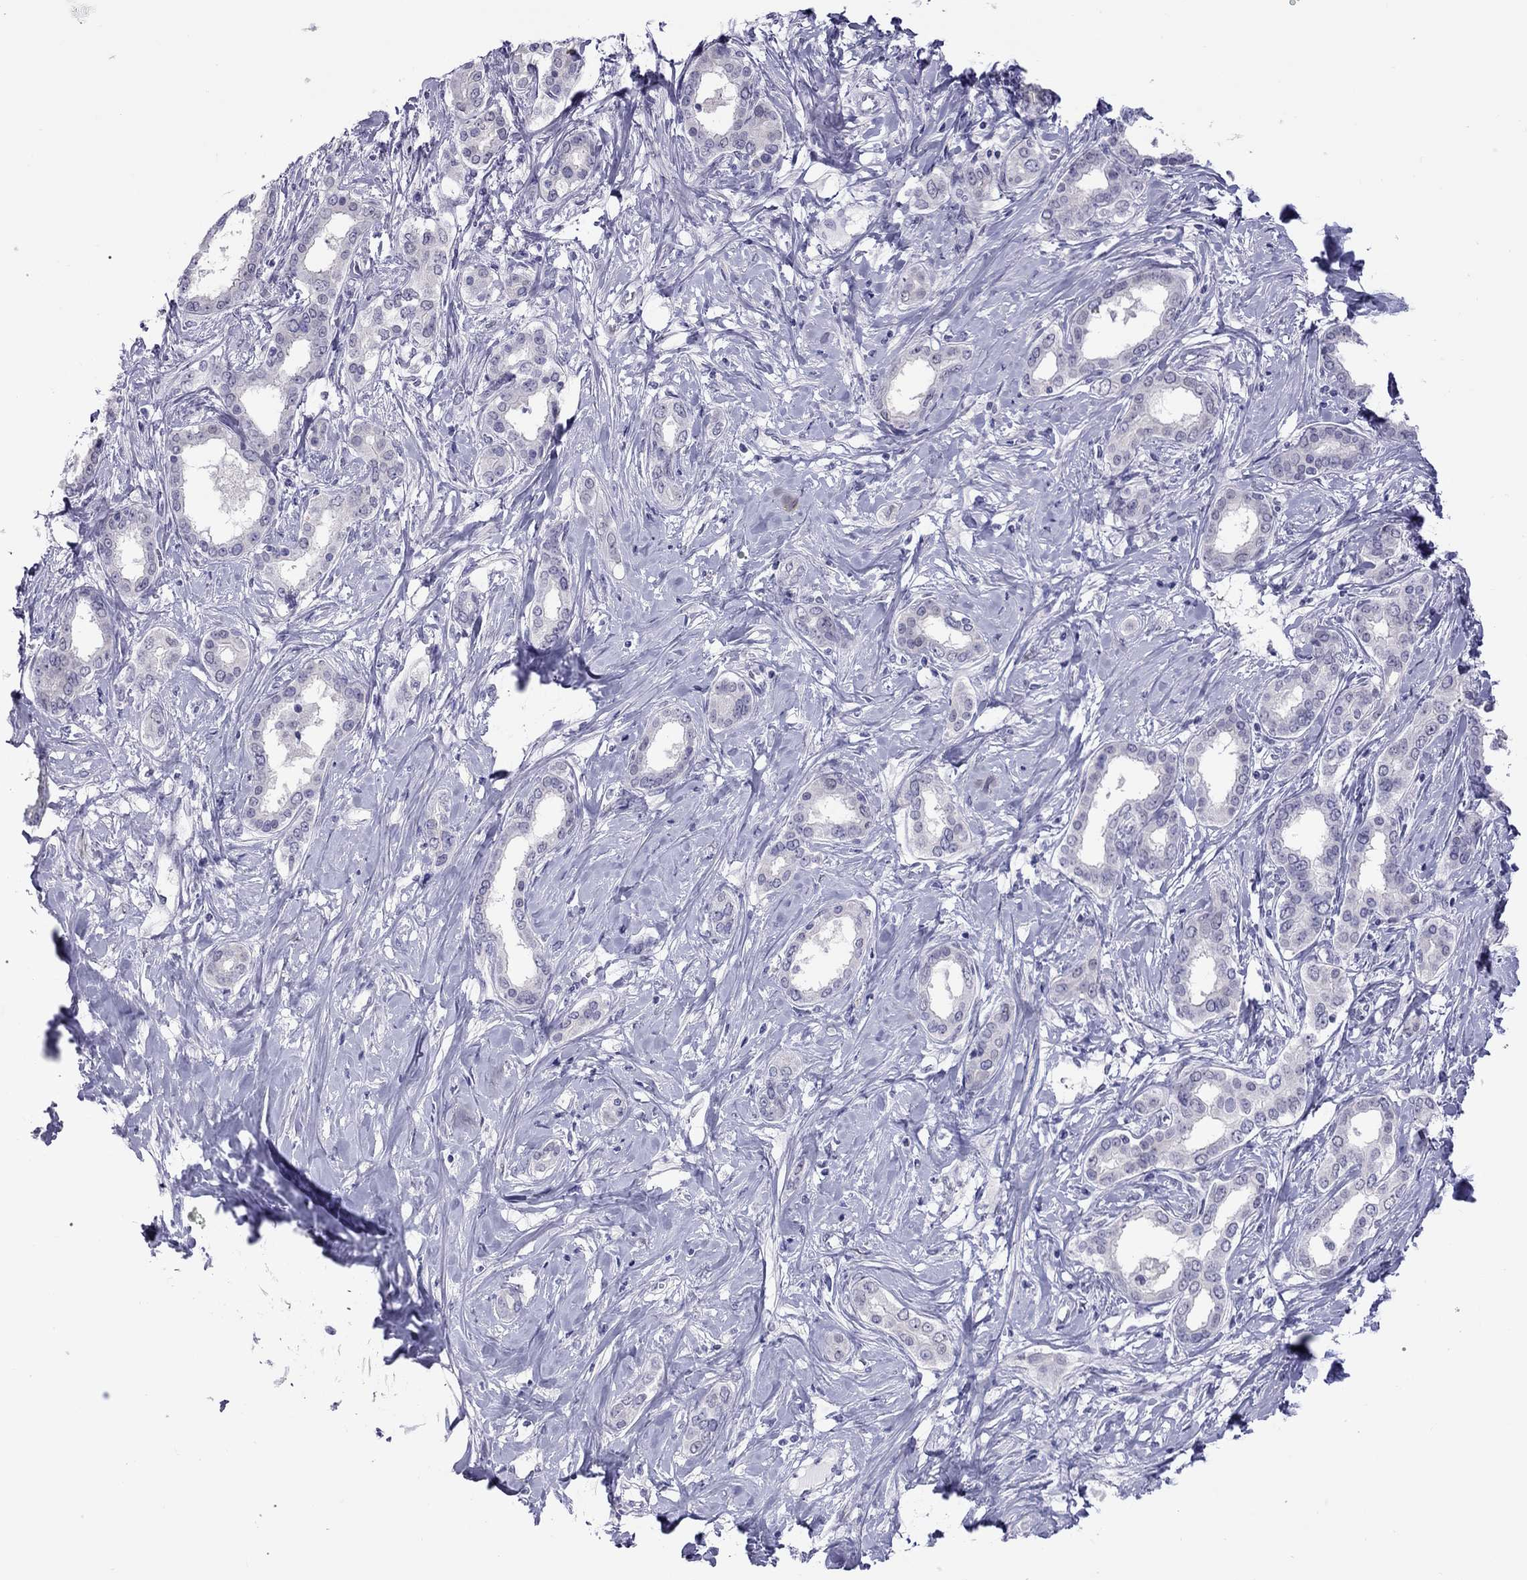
{"staining": {"intensity": "negative", "quantity": "none", "location": "none"}, "tissue": "liver cancer", "cell_type": "Tumor cells", "image_type": "cancer", "snomed": [{"axis": "morphology", "description": "Cholangiocarcinoma"}, {"axis": "topography", "description": "Liver"}], "caption": "Immunohistochemistry (IHC) of liver cancer (cholangiocarcinoma) displays no expression in tumor cells.", "gene": "CHRNB3", "patient": {"sex": "female", "age": 47}}